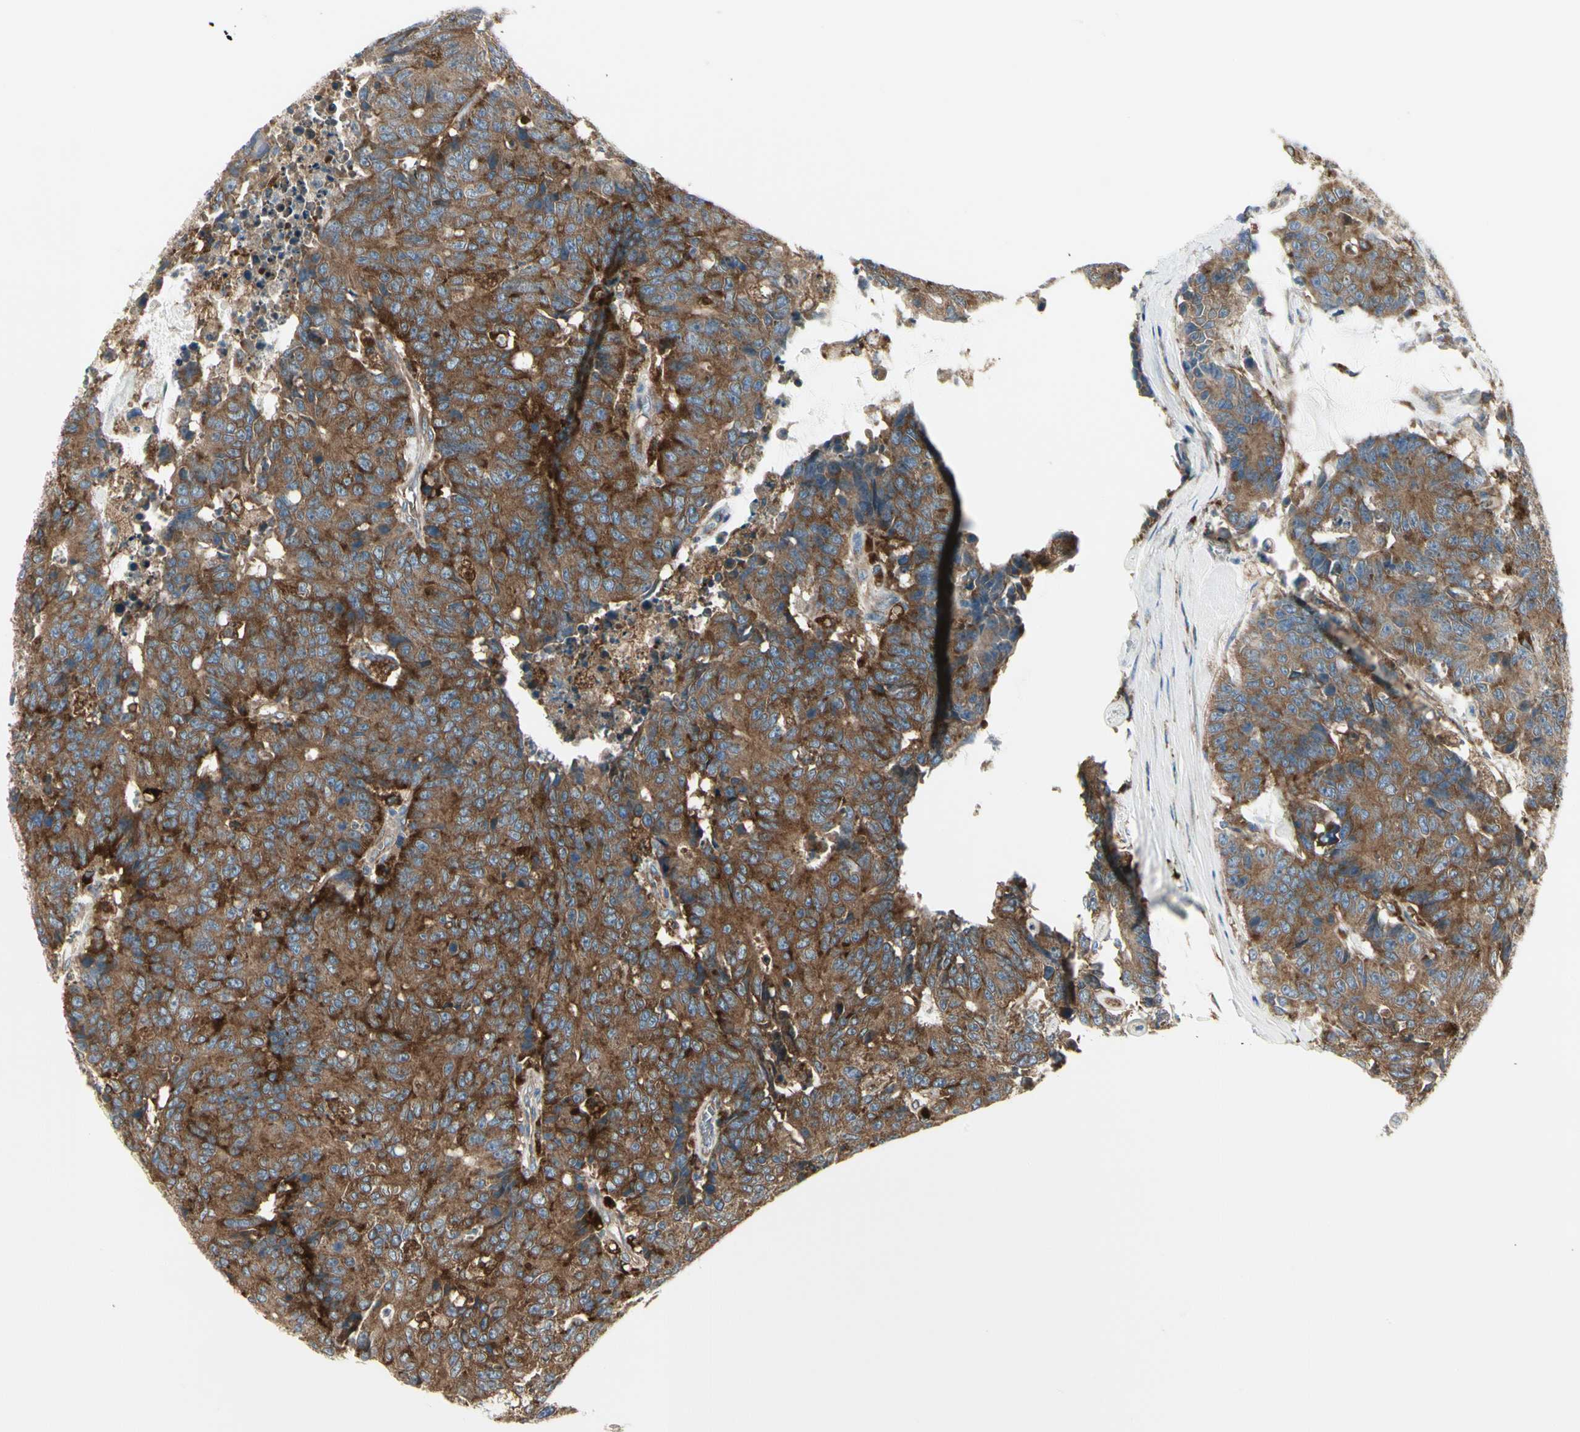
{"staining": {"intensity": "strong", "quantity": ">75%", "location": "cytoplasmic/membranous"}, "tissue": "colorectal cancer", "cell_type": "Tumor cells", "image_type": "cancer", "snomed": [{"axis": "morphology", "description": "Adenocarcinoma, NOS"}, {"axis": "topography", "description": "Colon"}], "caption": "IHC image of human colorectal cancer (adenocarcinoma) stained for a protein (brown), which demonstrates high levels of strong cytoplasmic/membranous staining in approximately >75% of tumor cells.", "gene": "ATP6V1B2", "patient": {"sex": "female", "age": 86}}